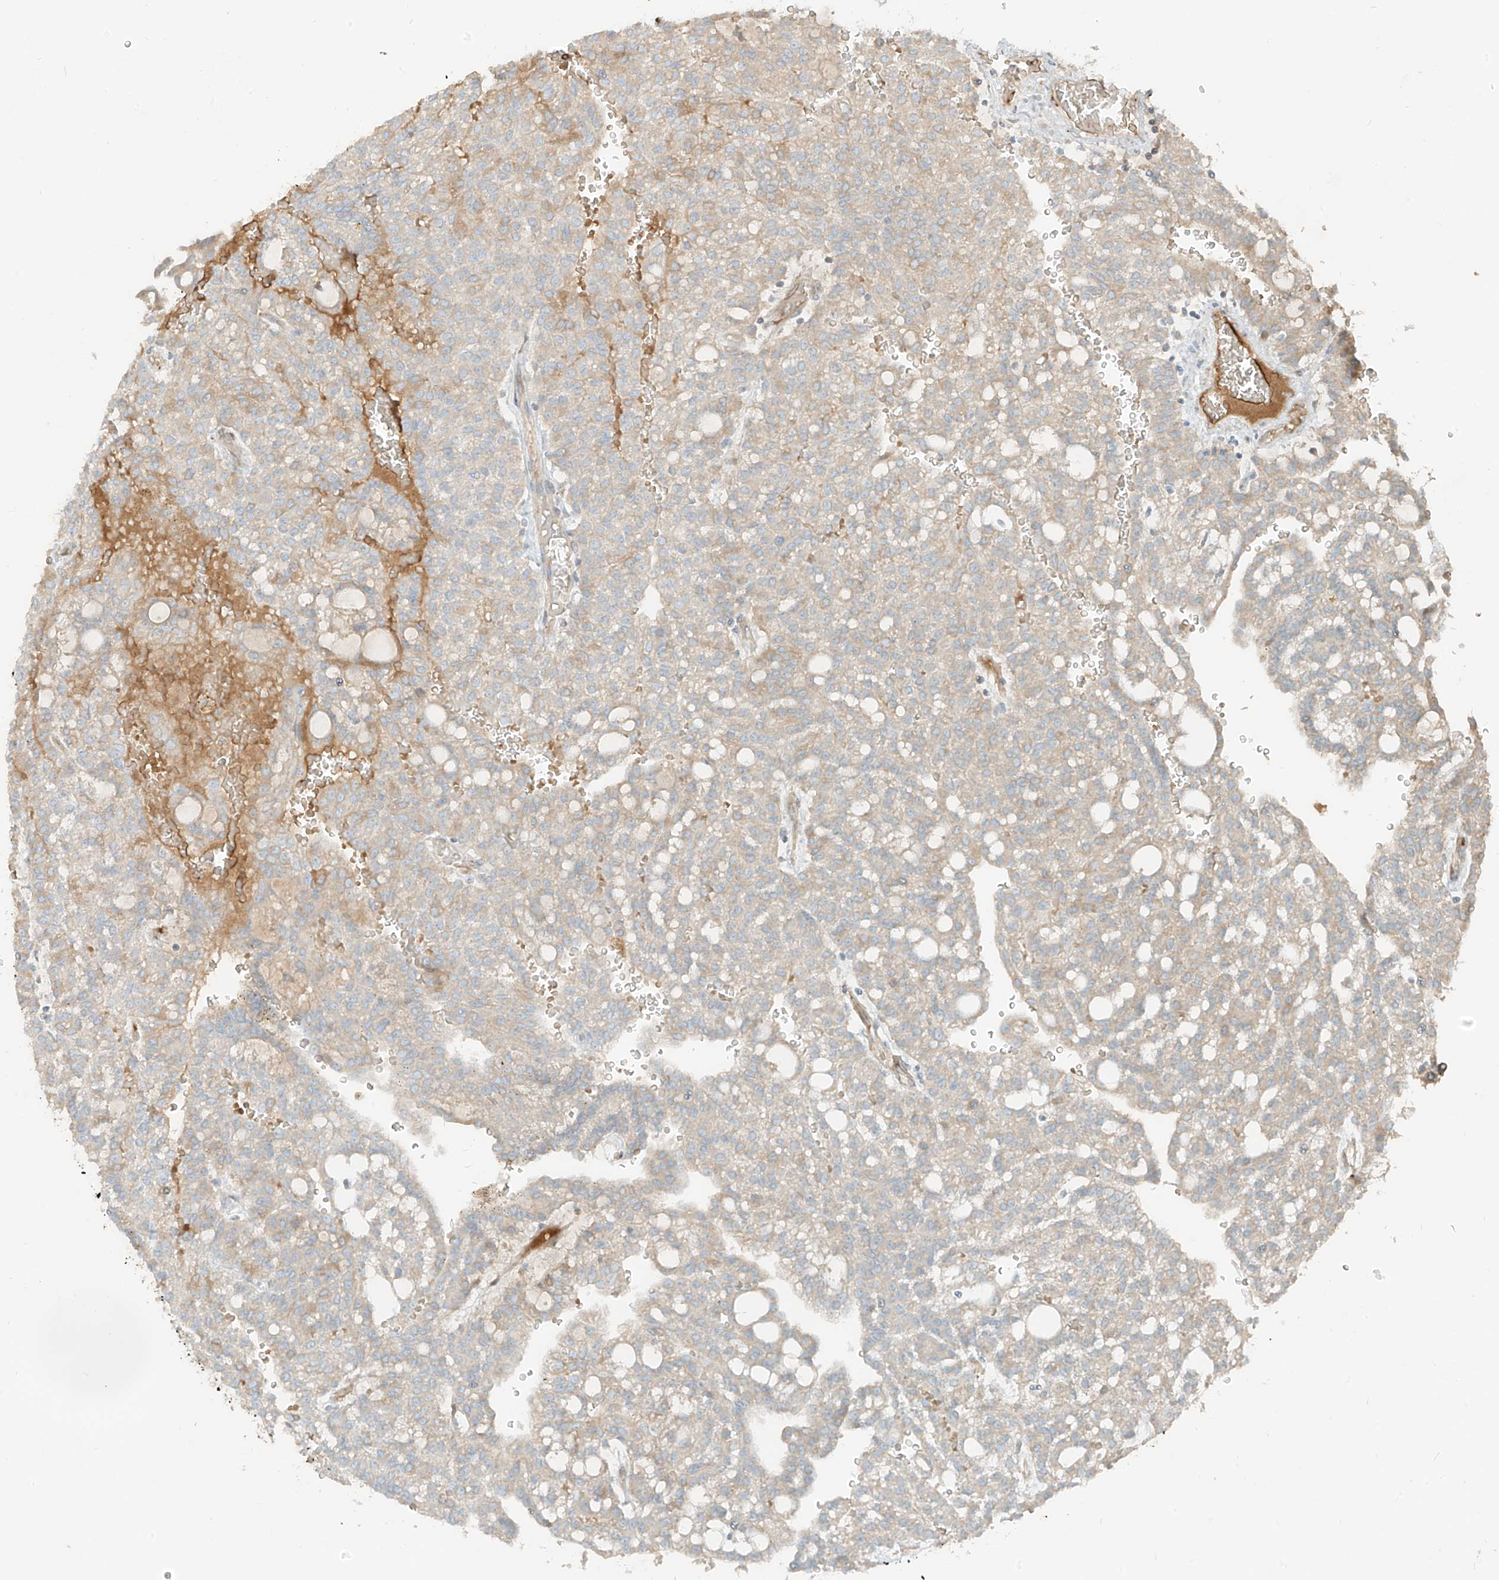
{"staining": {"intensity": "weak", "quantity": "<25%", "location": "cytoplasmic/membranous"}, "tissue": "renal cancer", "cell_type": "Tumor cells", "image_type": "cancer", "snomed": [{"axis": "morphology", "description": "Adenocarcinoma, NOS"}, {"axis": "topography", "description": "Kidney"}], "caption": "This photomicrograph is of adenocarcinoma (renal) stained with IHC to label a protein in brown with the nuclei are counter-stained blue. There is no expression in tumor cells. (DAB IHC visualized using brightfield microscopy, high magnification).", "gene": "FSTL1", "patient": {"sex": "male", "age": 63}}